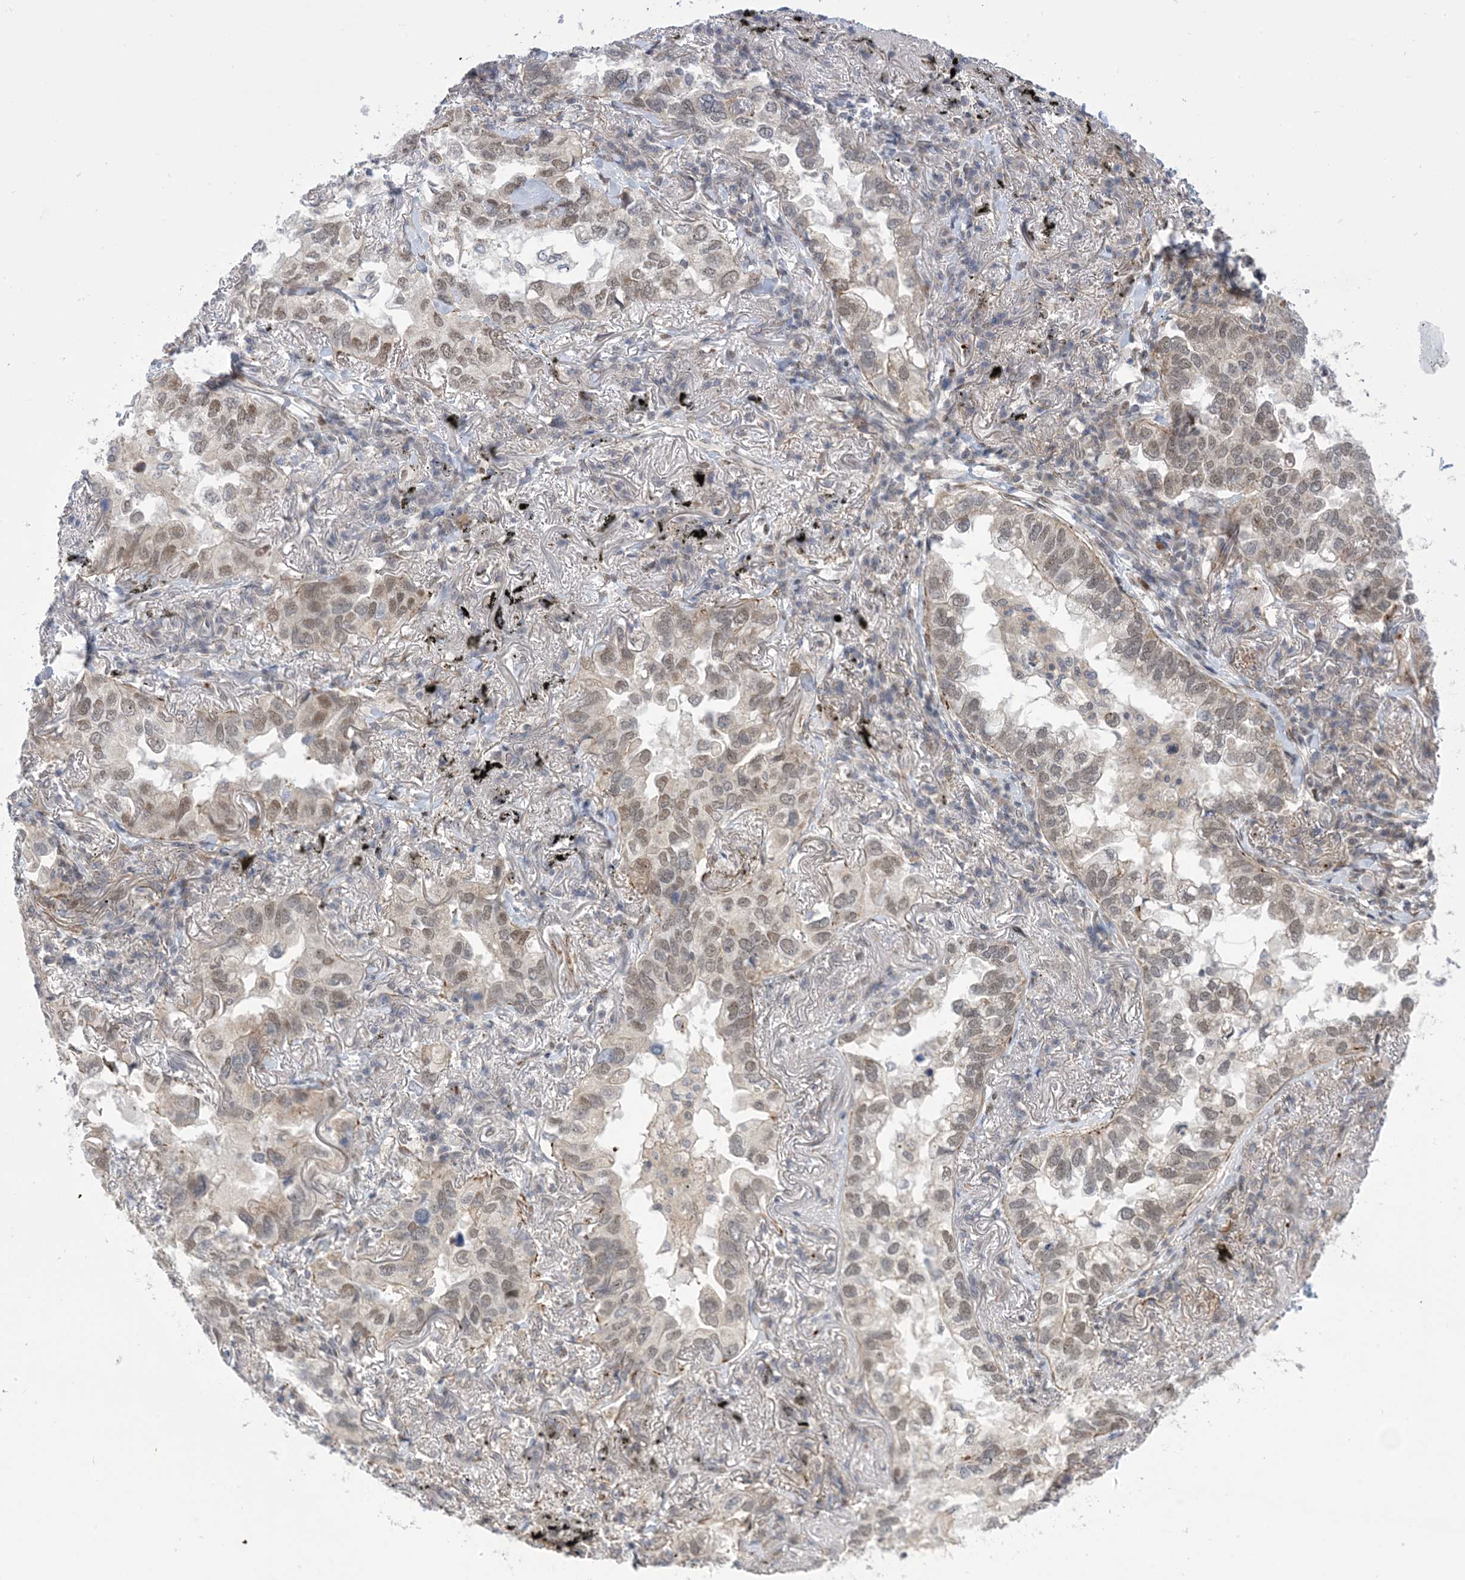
{"staining": {"intensity": "weak", "quantity": "25%-75%", "location": "nuclear"}, "tissue": "lung cancer", "cell_type": "Tumor cells", "image_type": "cancer", "snomed": [{"axis": "morphology", "description": "Adenocarcinoma, NOS"}, {"axis": "topography", "description": "Lung"}], "caption": "Brown immunohistochemical staining in adenocarcinoma (lung) demonstrates weak nuclear positivity in about 25%-75% of tumor cells. (DAB IHC with brightfield microscopy, high magnification).", "gene": "ZNF8", "patient": {"sex": "male", "age": 65}}